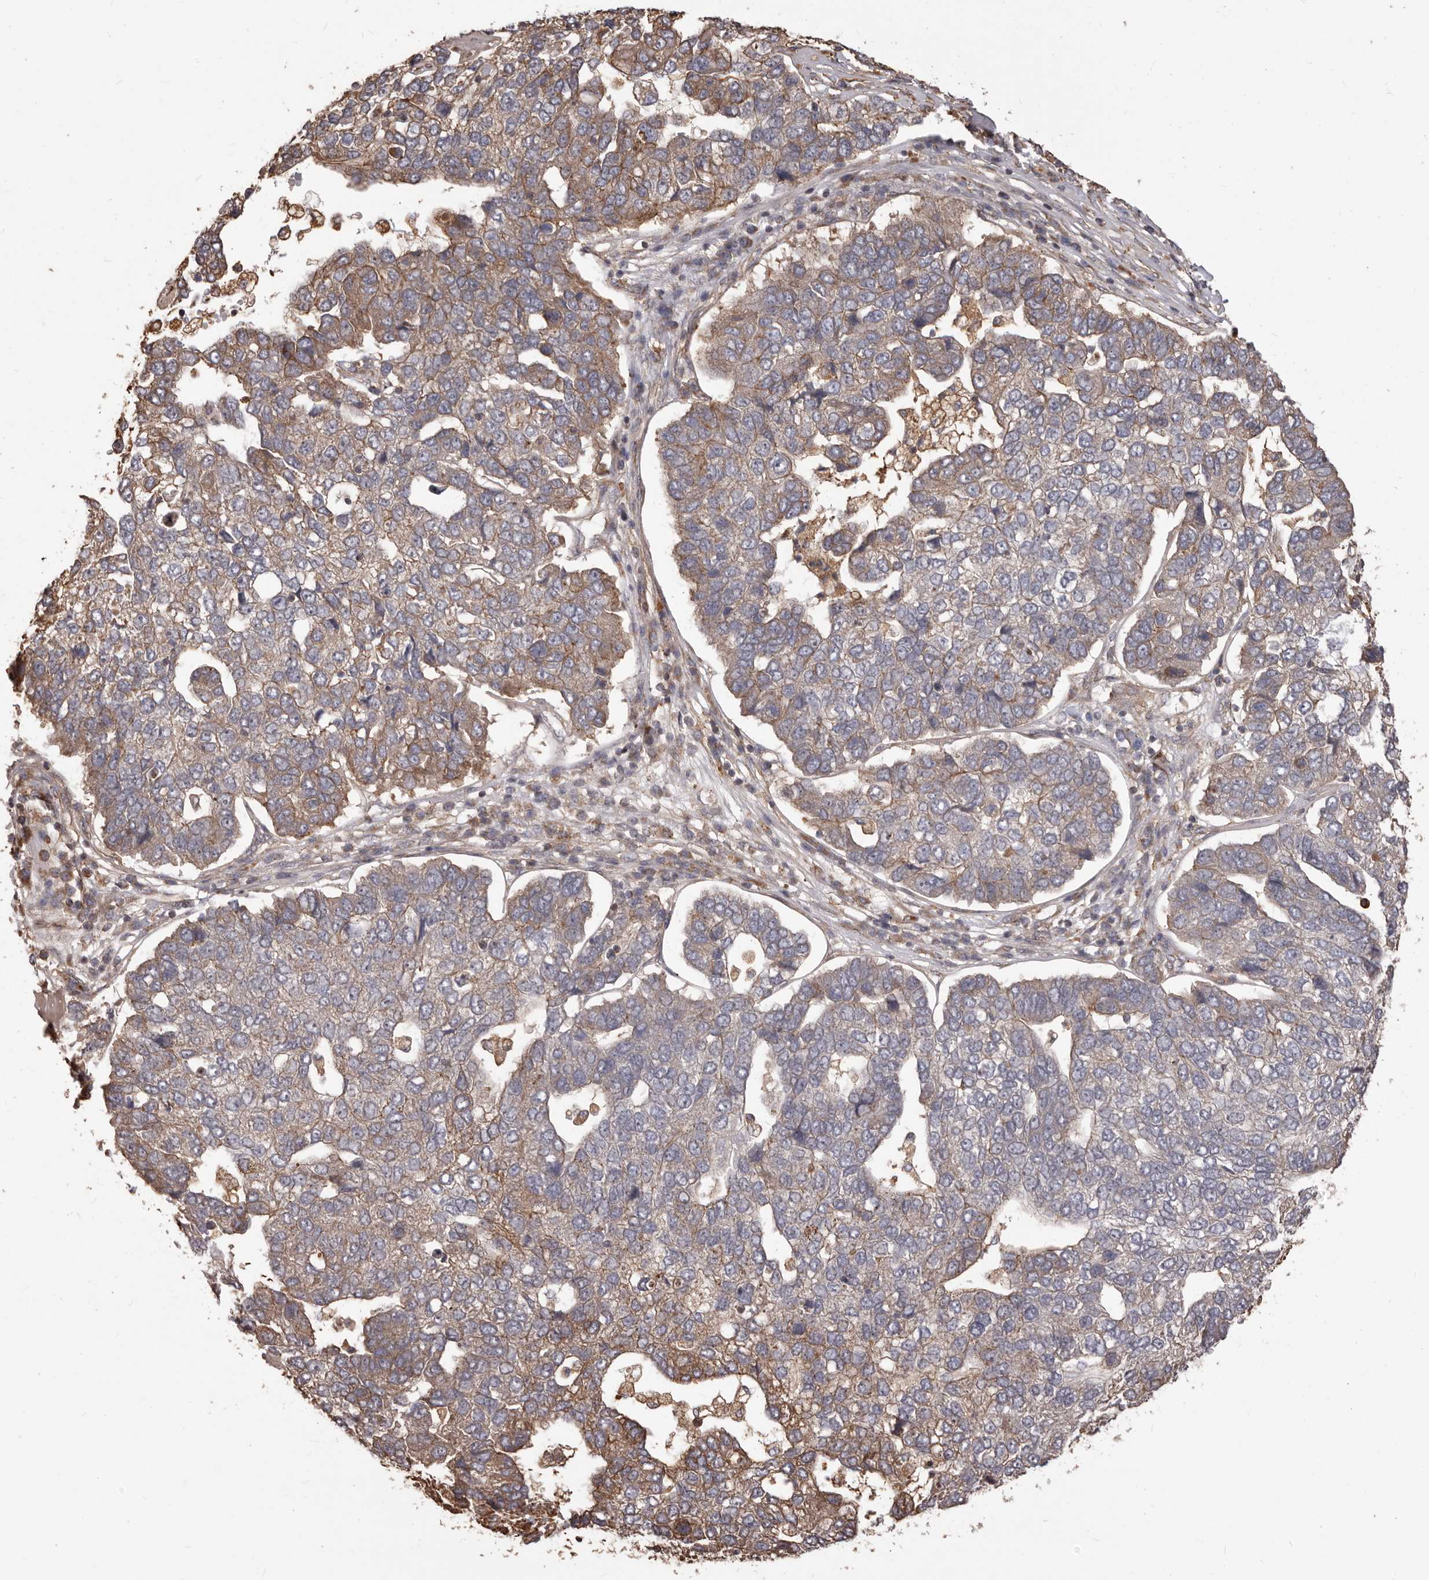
{"staining": {"intensity": "weak", "quantity": "25%-75%", "location": "cytoplasmic/membranous"}, "tissue": "pancreatic cancer", "cell_type": "Tumor cells", "image_type": "cancer", "snomed": [{"axis": "morphology", "description": "Adenocarcinoma, NOS"}, {"axis": "topography", "description": "Pancreas"}], "caption": "A photomicrograph showing weak cytoplasmic/membranous staining in approximately 25%-75% of tumor cells in adenocarcinoma (pancreatic), as visualized by brown immunohistochemical staining.", "gene": "MTO1", "patient": {"sex": "female", "age": 61}}